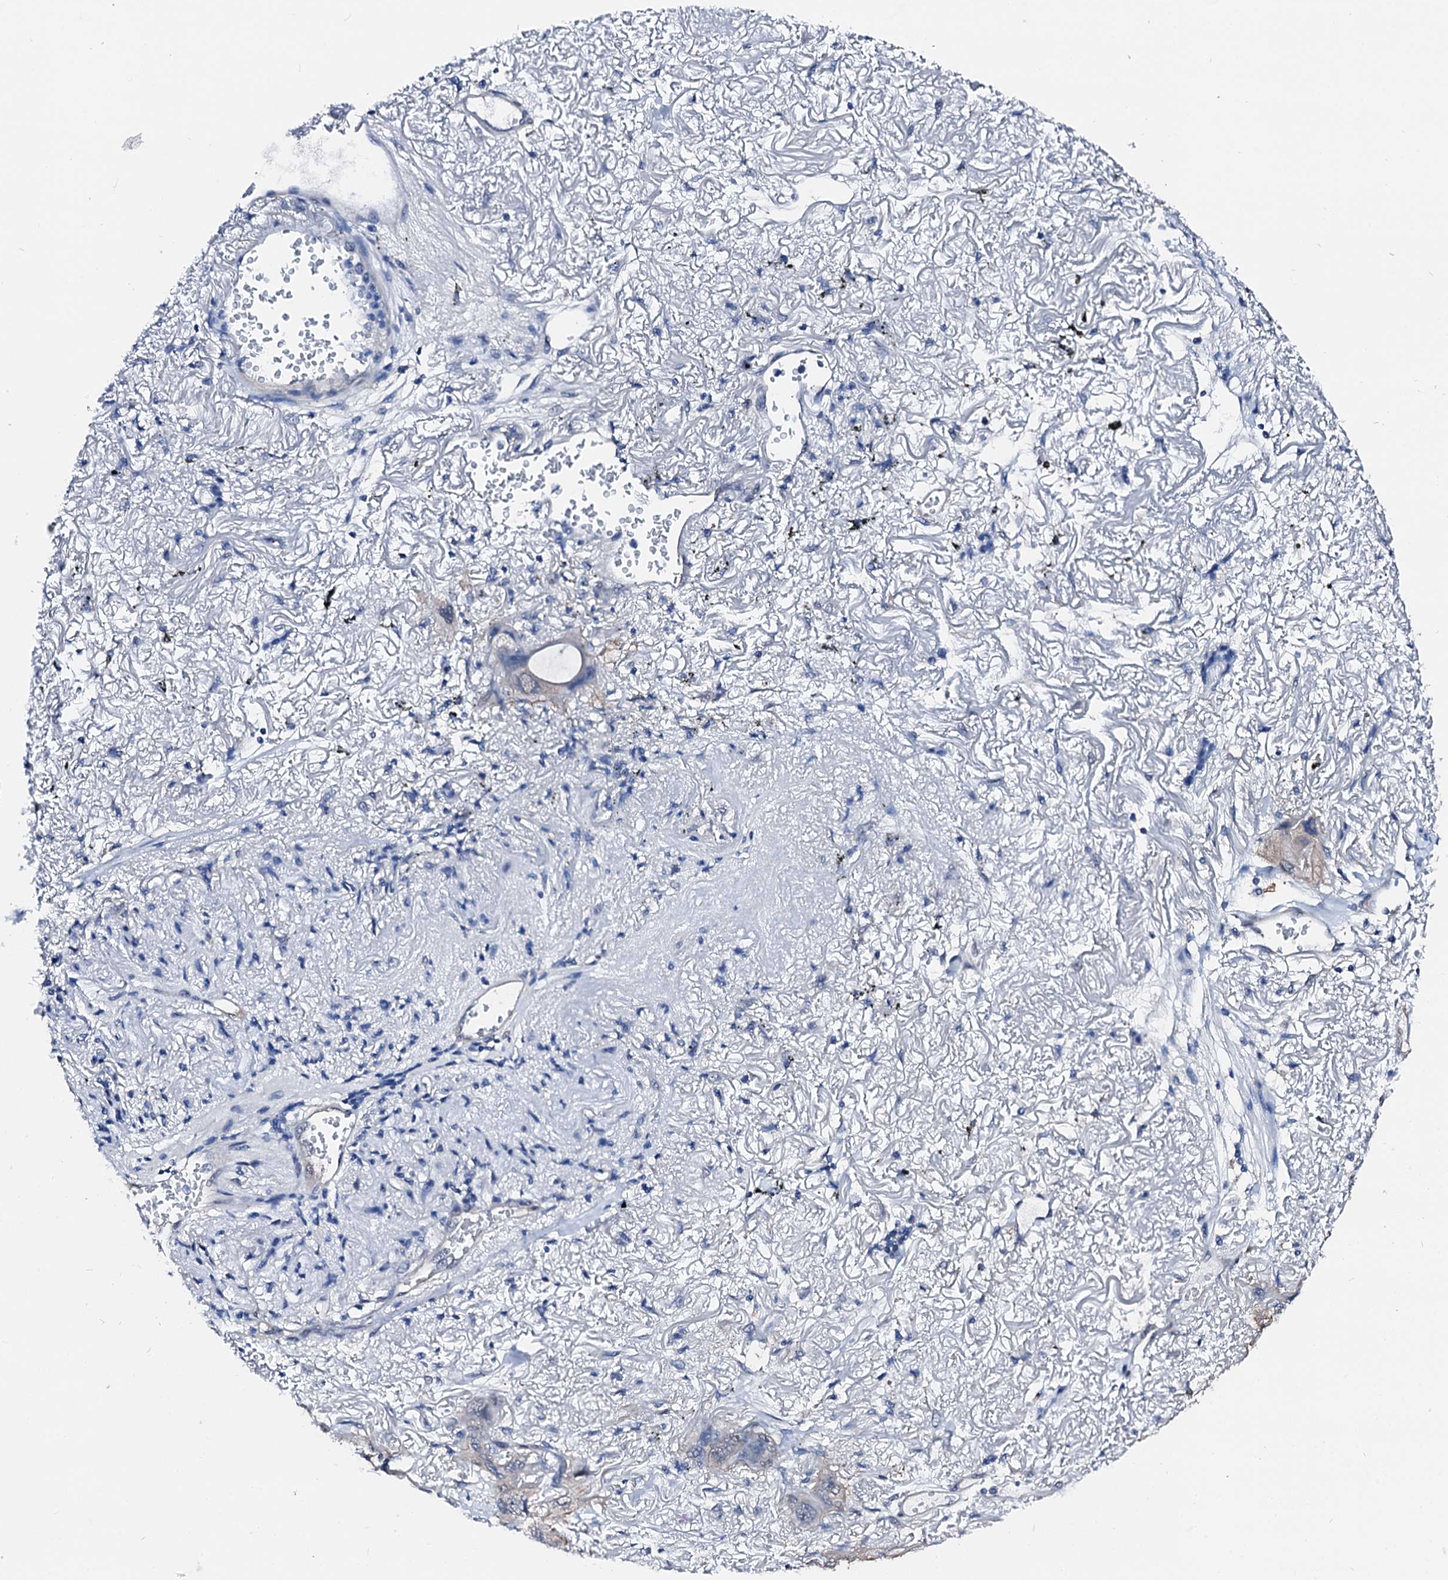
{"staining": {"intensity": "weak", "quantity": "<25%", "location": "cytoplasmic/membranous"}, "tissue": "lung cancer", "cell_type": "Tumor cells", "image_type": "cancer", "snomed": [{"axis": "morphology", "description": "Squamous cell carcinoma, NOS"}, {"axis": "topography", "description": "Lung"}], "caption": "Immunohistochemistry (IHC) of squamous cell carcinoma (lung) reveals no staining in tumor cells.", "gene": "CSN2", "patient": {"sex": "female", "age": 73}}